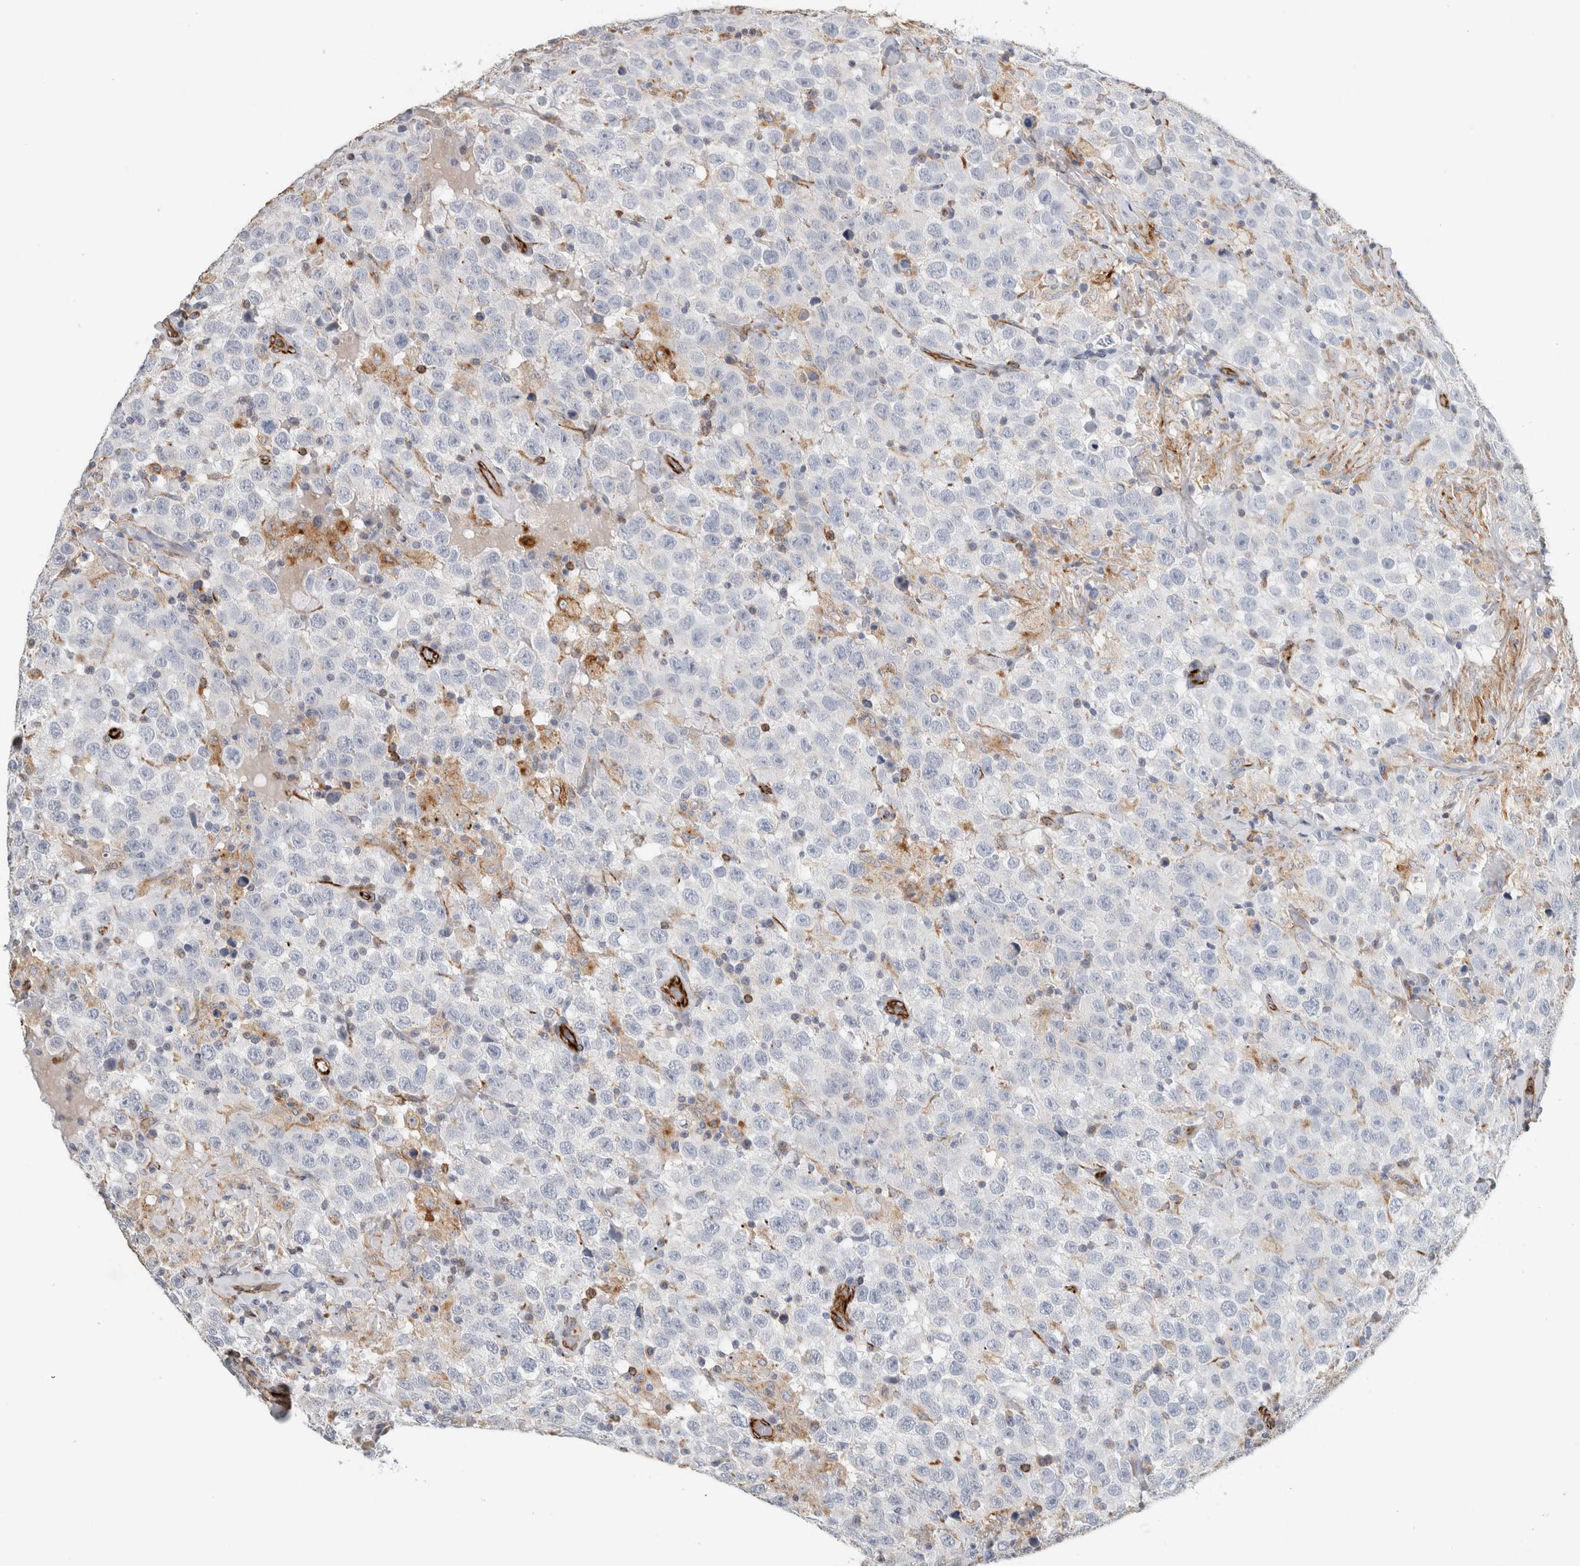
{"staining": {"intensity": "negative", "quantity": "none", "location": "none"}, "tissue": "testis cancer", "cell_type": "Tumor cells", "image_type": "cancer", "snomed": [{"axis": "morphology", "description": "Seminoma, NOS"}, {"axis": "topography", "description": "Testis"}], "caption": "This is an IHC photomicrograph of seminoma (testis). There is no staining in tumor cells.", "gene": "LY86", "patient": {"sex": "male", "age": 41}}